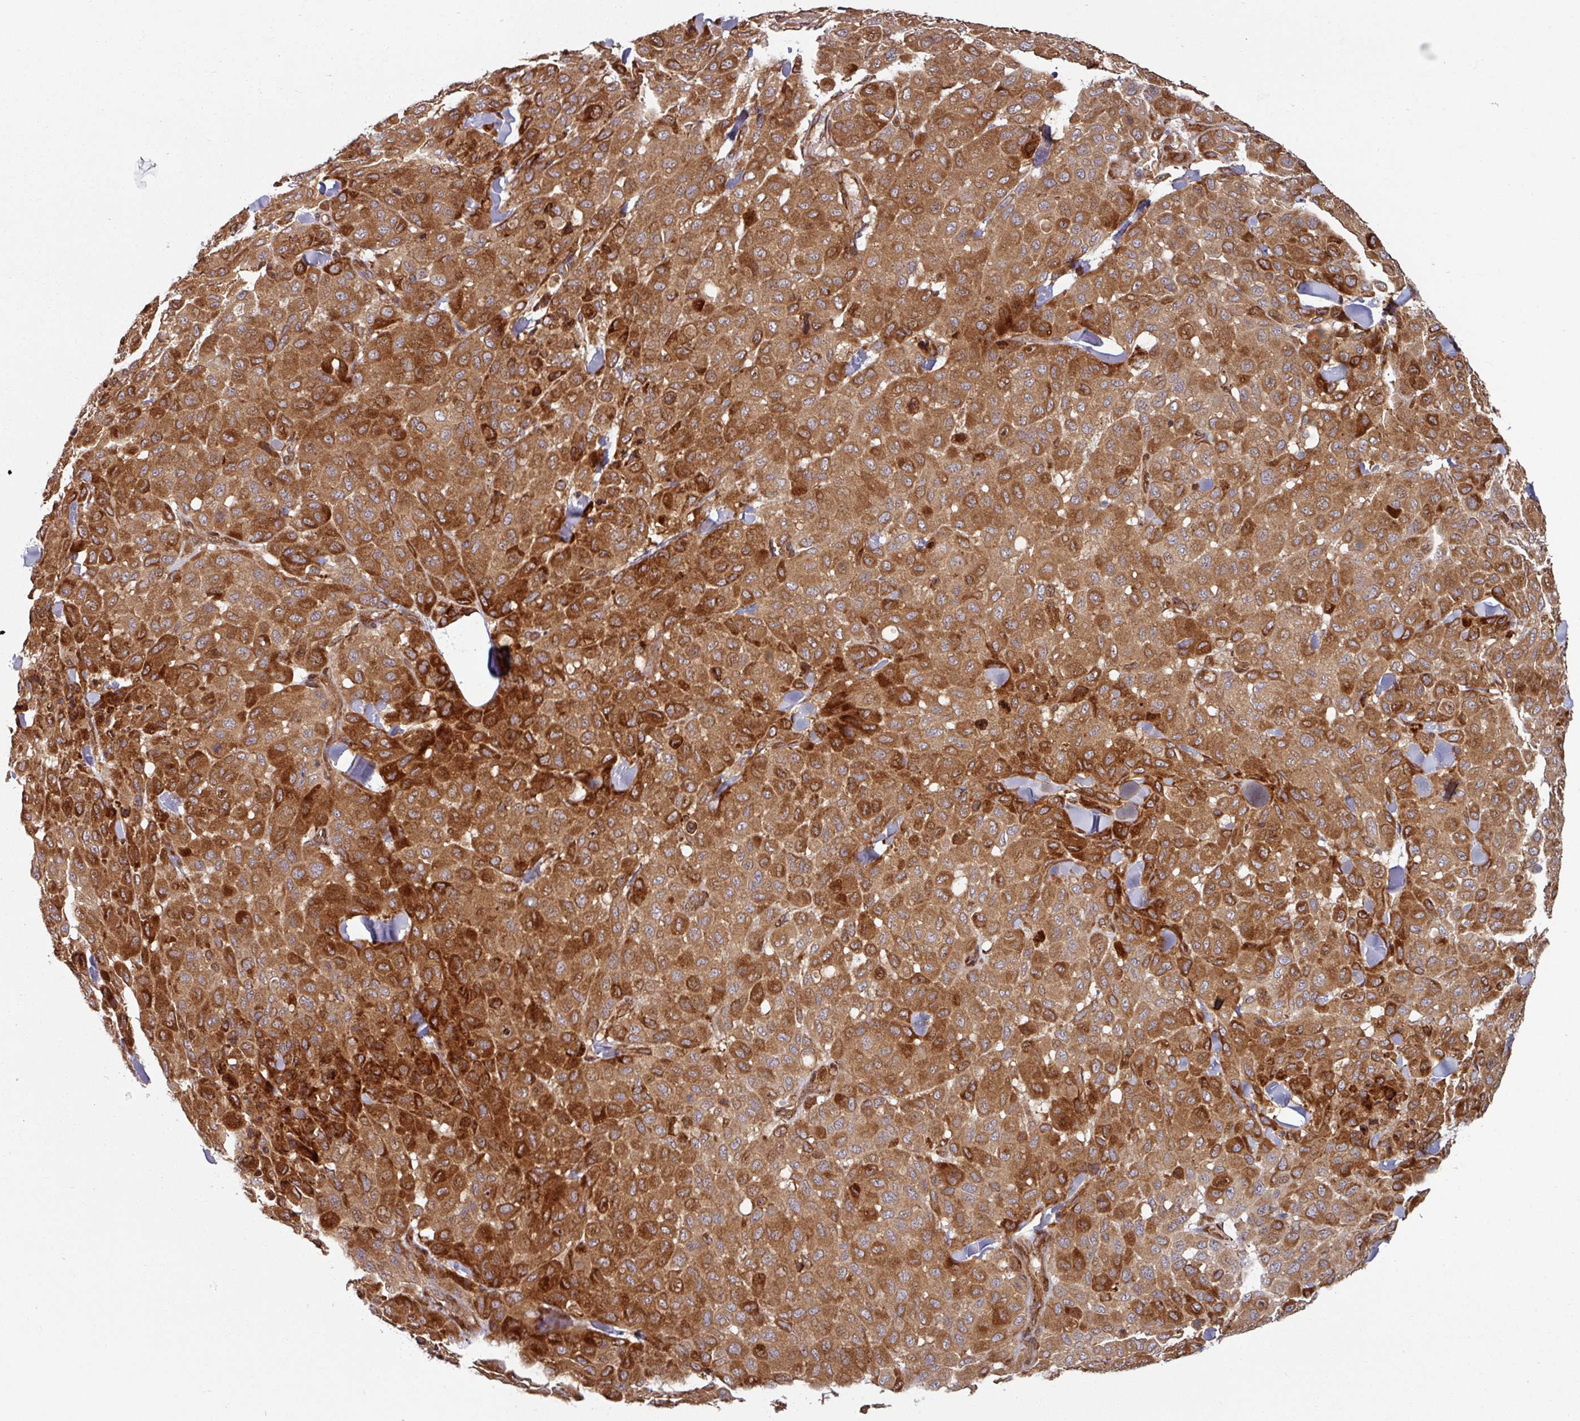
{"staining": {"intensity": "strong", "quantity": ">75%", "location": "cytoplasmic/membranous"}, "tissue": "melanoma", "cell_type": "Tumor cells", "image_type": "cancer", "snomed": [{"axis": "morphology", "description": "Malignant melanoma, Metastatic site"}, {"axis": "topography", "description": "Skin"}], "caption": "Malignant melanoma (metastatic site) stained with DAB (3,3'-diaminobenzidine) immunohistochemistry (IHC) exhibits high levels of strong cytoplasmic/membranous expression in about >75% of tumor cells.", "gene": "RAB5A", "patient": {"sex": "female", "age": 81}}